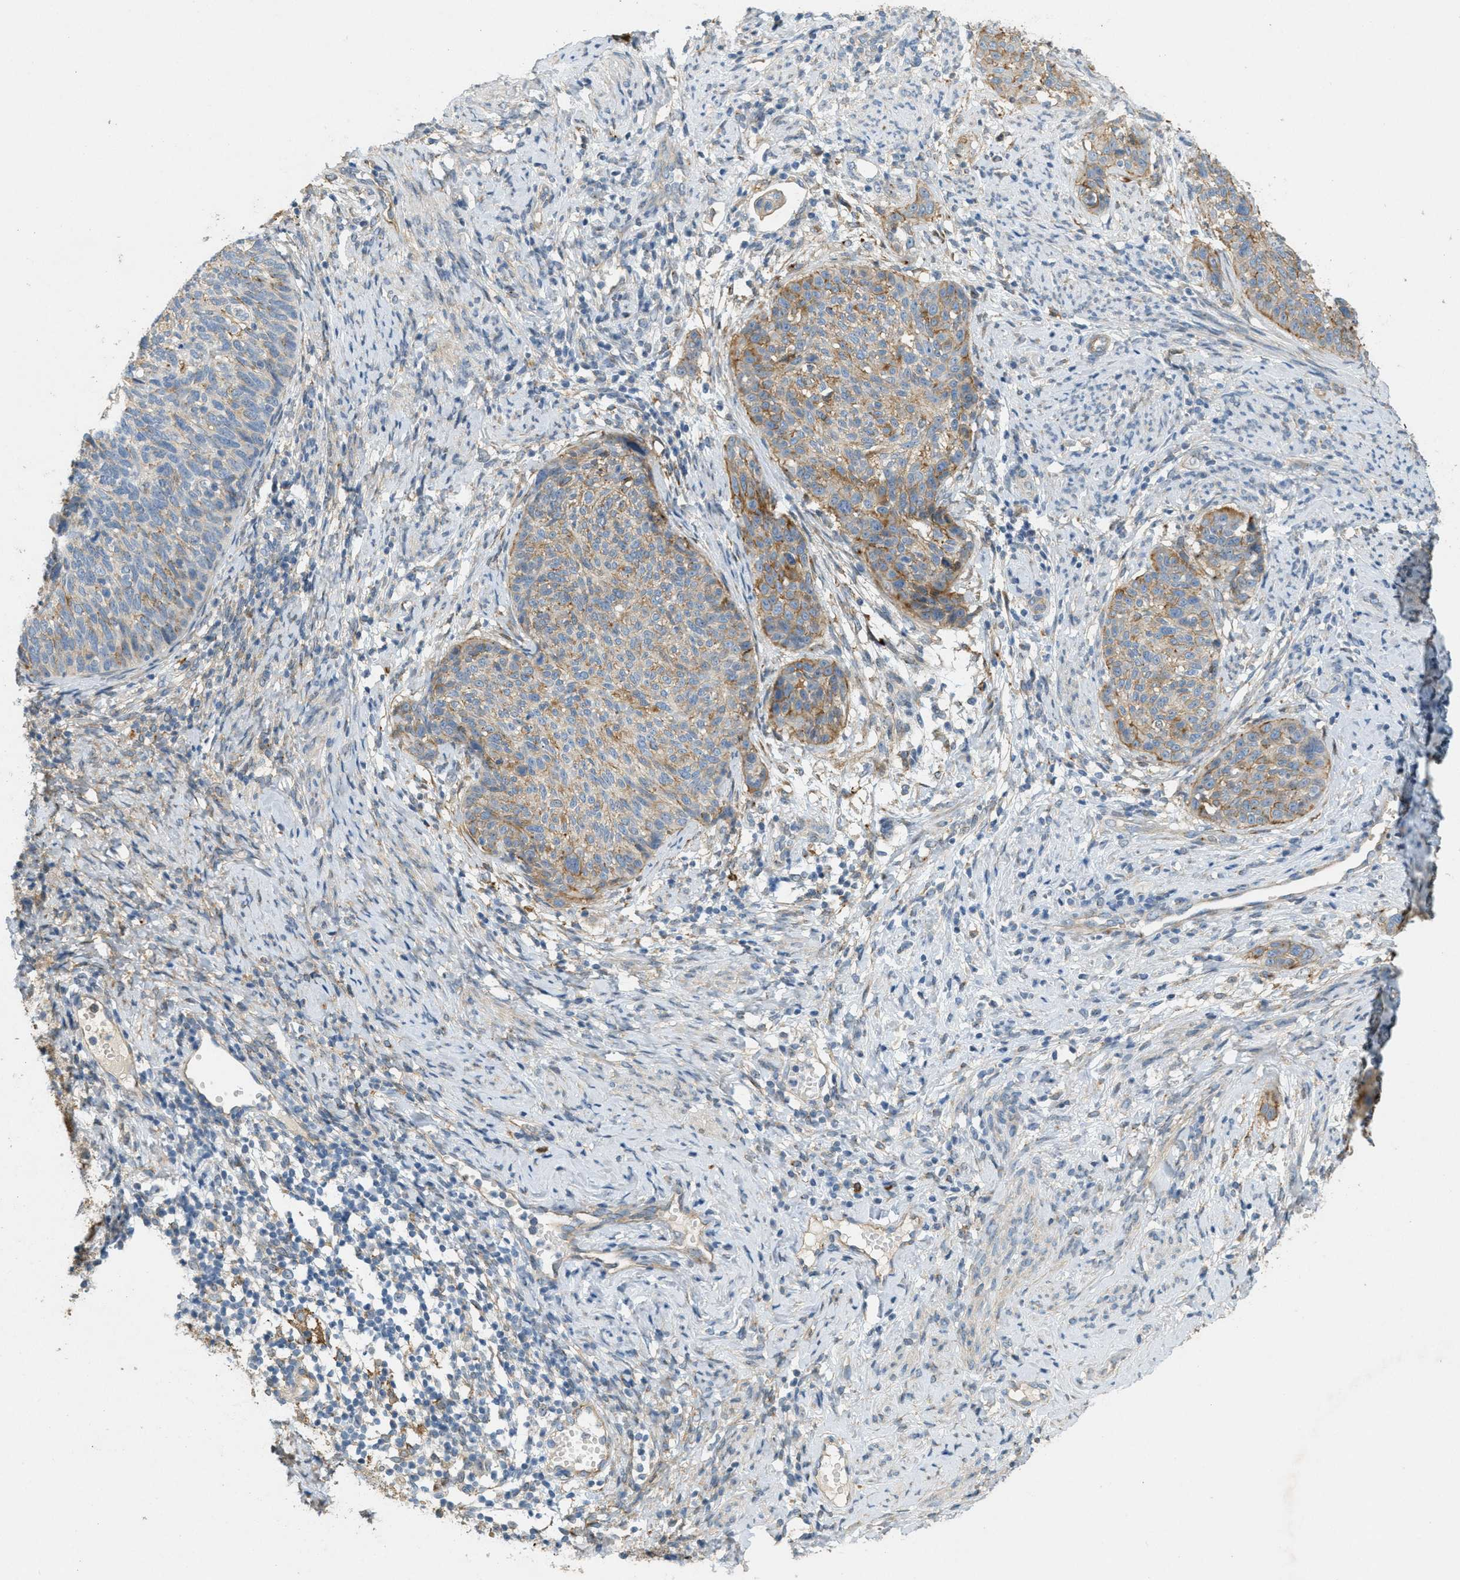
{"staining": {"intensity": "moderate", "quantity": "25%-75%", "location": "cytoplasmic/membranous"}, "tissue": "cervical cancer", "cell_type": "Tumor cells", "image_type": "cancer", "snomed": [{"axis": "morphology", "description": "Squamous cell carcinoma, NOS"}, {"axis": "topography", "description": "Cervix"}], "caption": "A high-resolution image shows immunohistochemistry (IHC) staining of cervical cancer (squamous cell carcinoma), which shows moderate cytoplasmic/membranous positivity in about 25%-75% of tumor cells.", "gene": "ADCY5", "patient": {"sex": "female", "age": 70}}